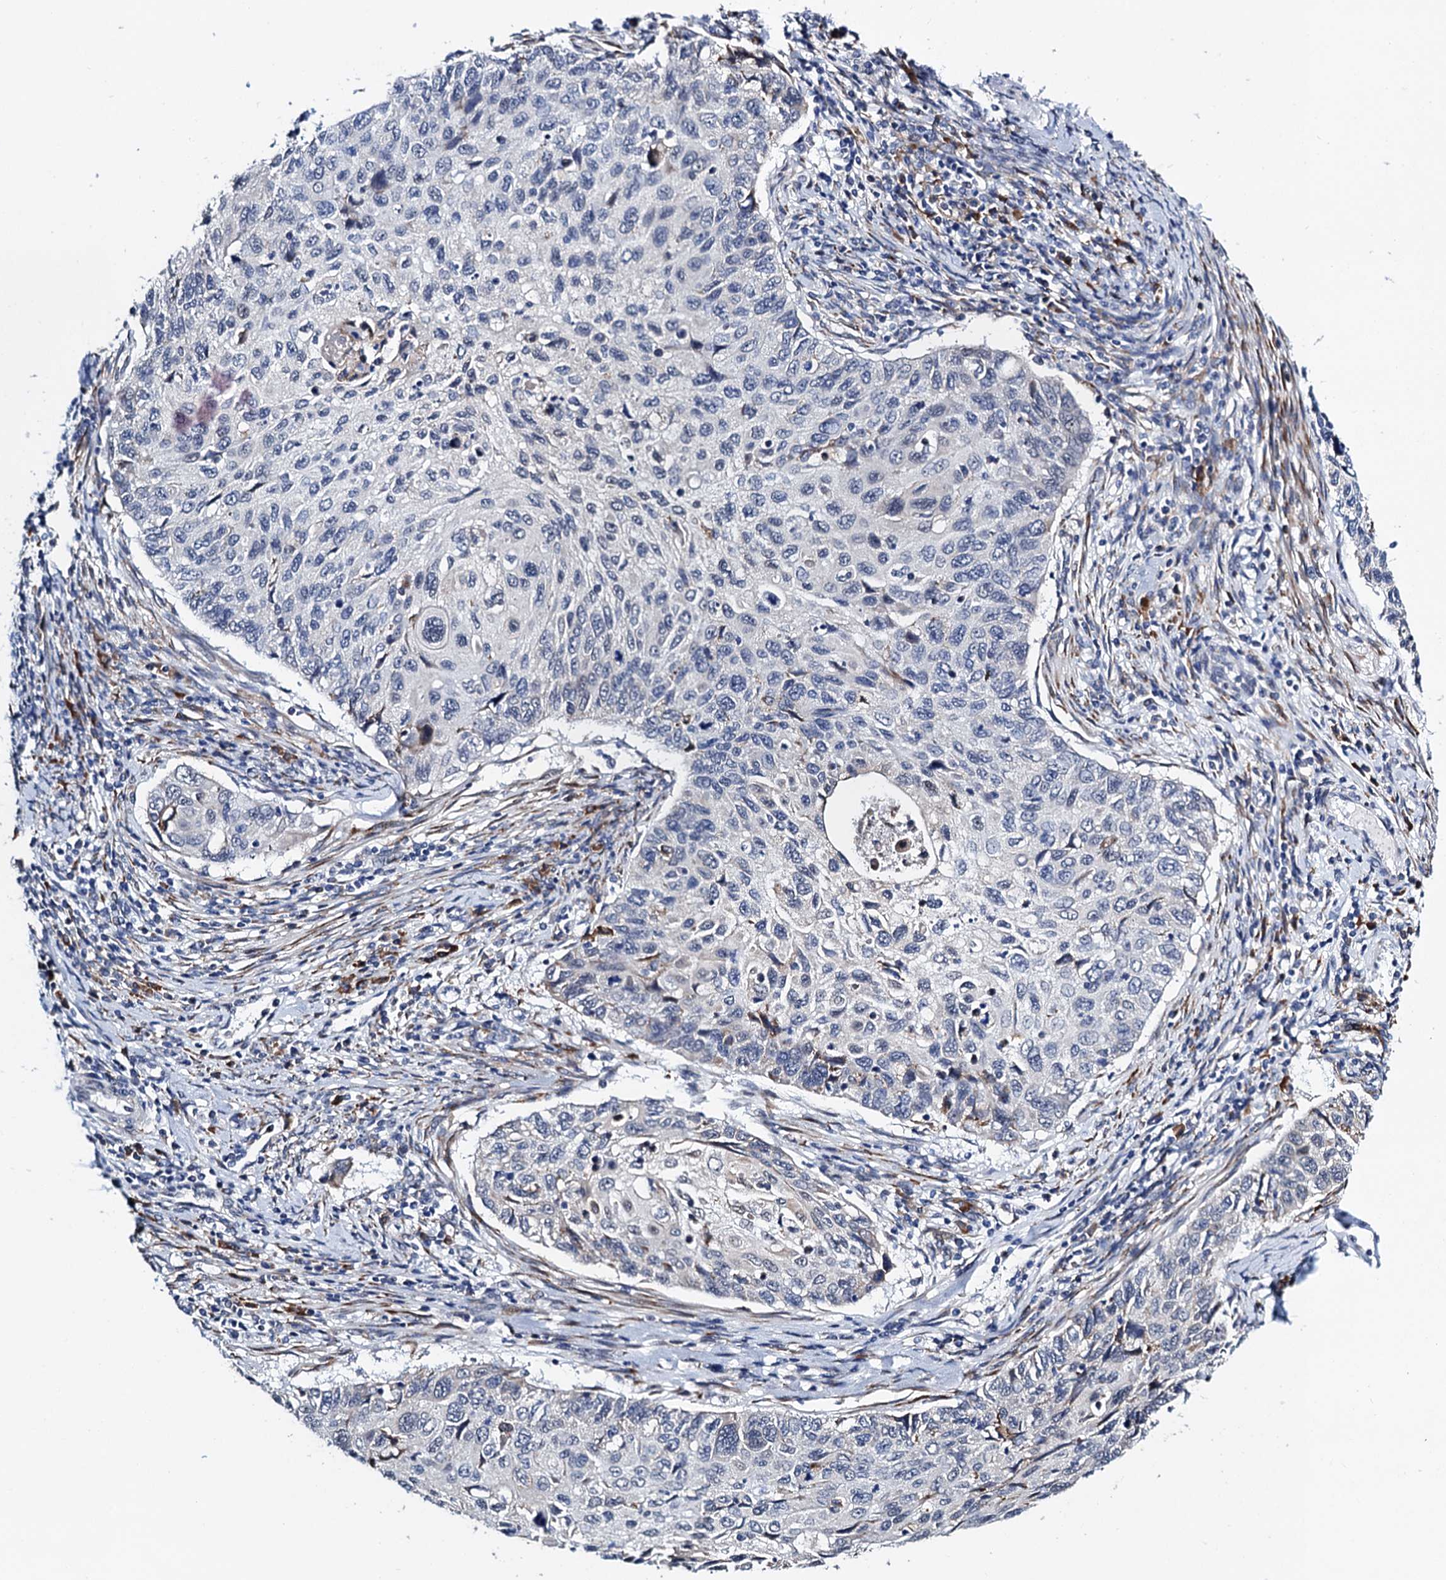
{"staining": {"intensity": "negative", "quantity": "none", "location": "none"}, "tissue": "cervical cancer", "cell_type": "Tumor cells", "image_type": "cancer", "snomed": [{"axis": "morphology", "description": "Squamous cell carcinoma, NOS"}, {"axis": "topography", "description": "Cervix"}], "caption": "Immunohistochemical staining of human squamous cell carcinoma (cervical) exhibits no significant positivity in tumor cells.", "gene": "SLC7A10", "patient": {"sex": "female", "age": 70}}